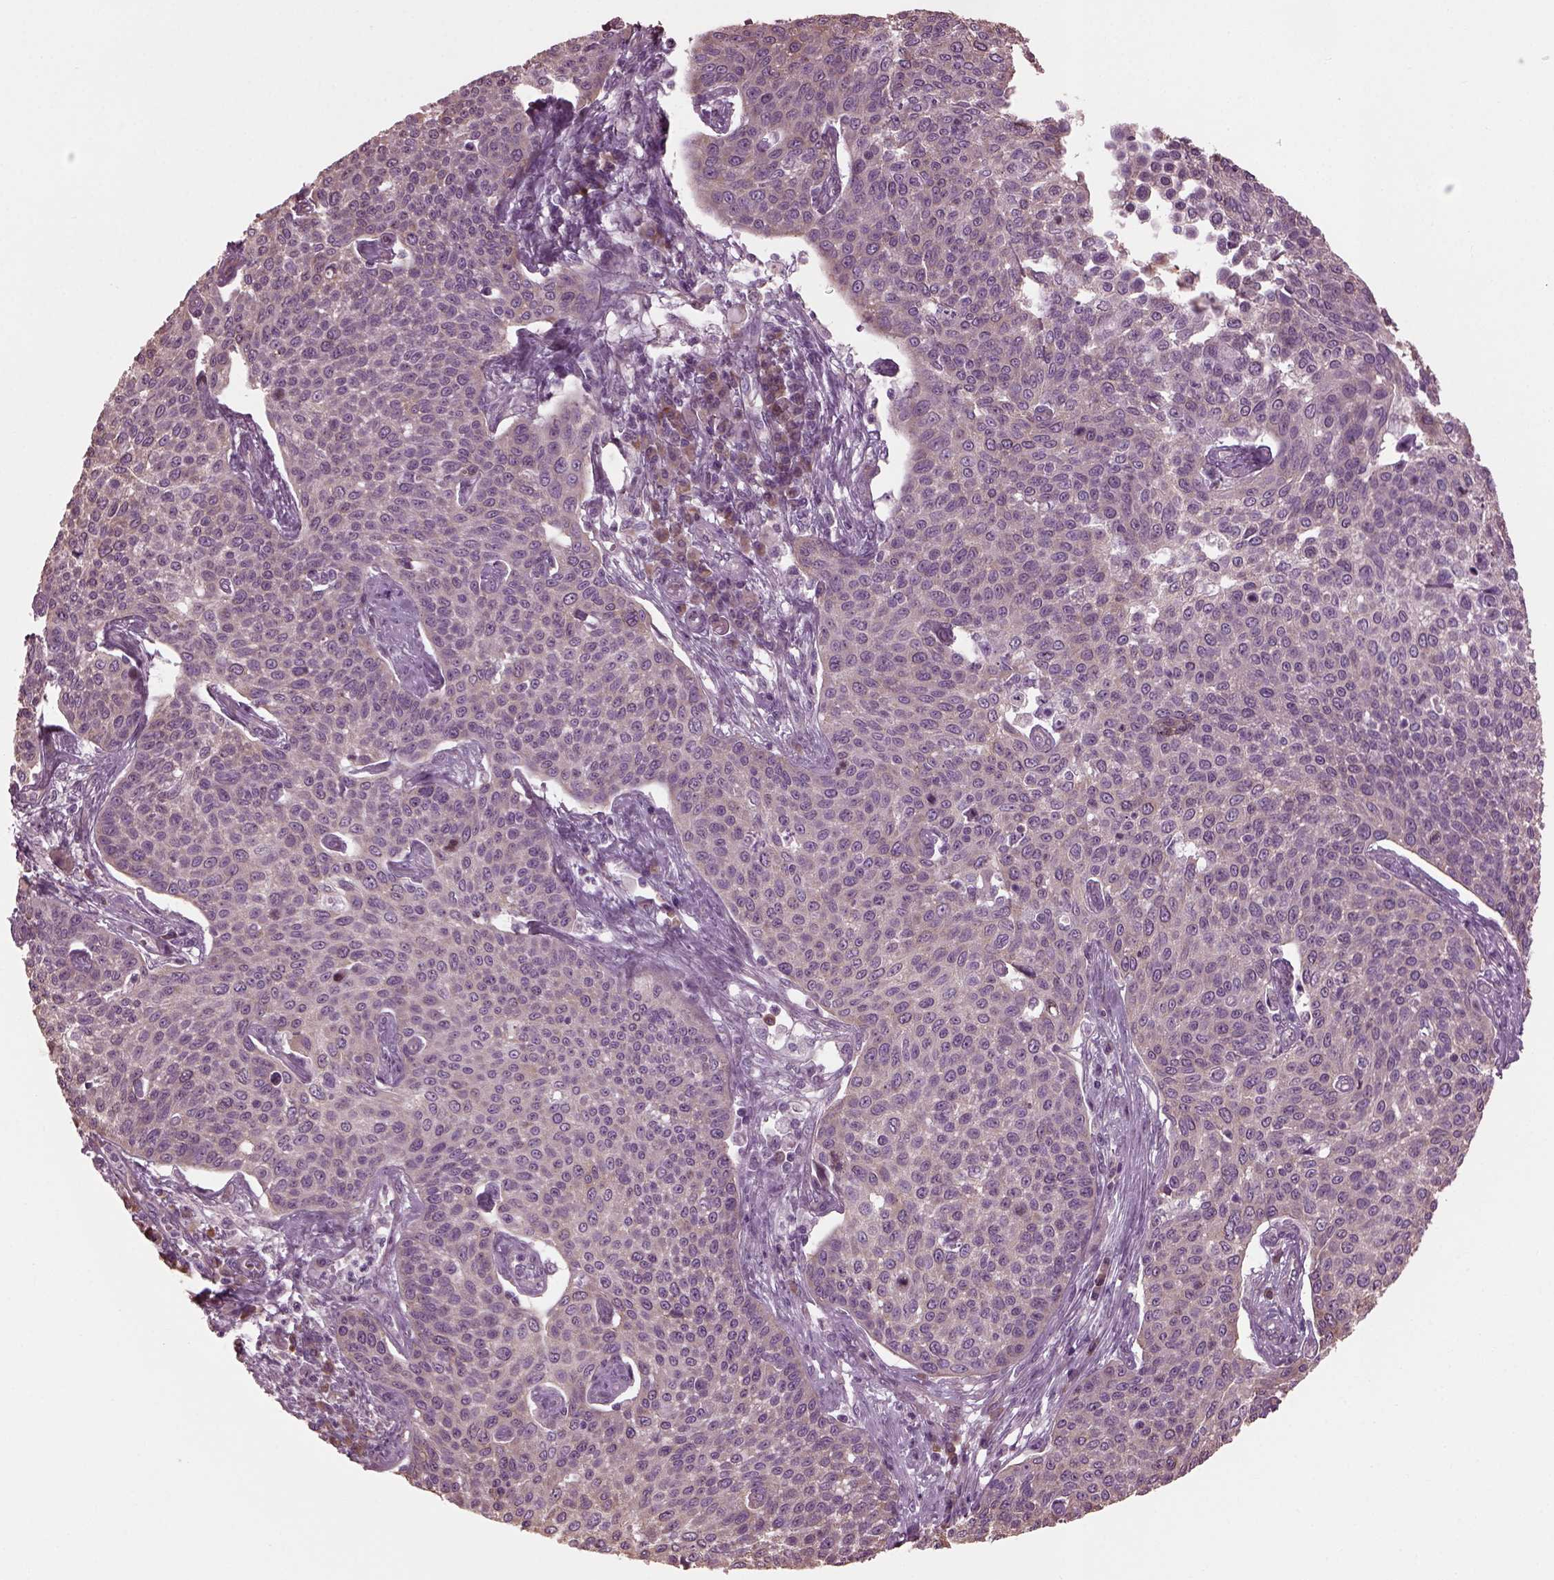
{"staining": {"intensity": "negative", "quantity": "none", "location": "none"}, "tissue": "cervical cancer", "cell_type": "Tumor cells", "image_type": "cancer", "snomed": [{"axis": "morphology", "description": "Squamous cell carcinoma, NOS"}, {"axis": "topography", "description": "Cervix"}], "caption": "The micrograph exhibits no staining of tumor cells in cervical cancer. The staining was performed using DAB to visualize the protein expression in brown, while the nuclei were stained in blue with hematoxylin (Magnification: 20x).", "gene": "CABP5", "patient": {"sex": "female", "age": 34}}